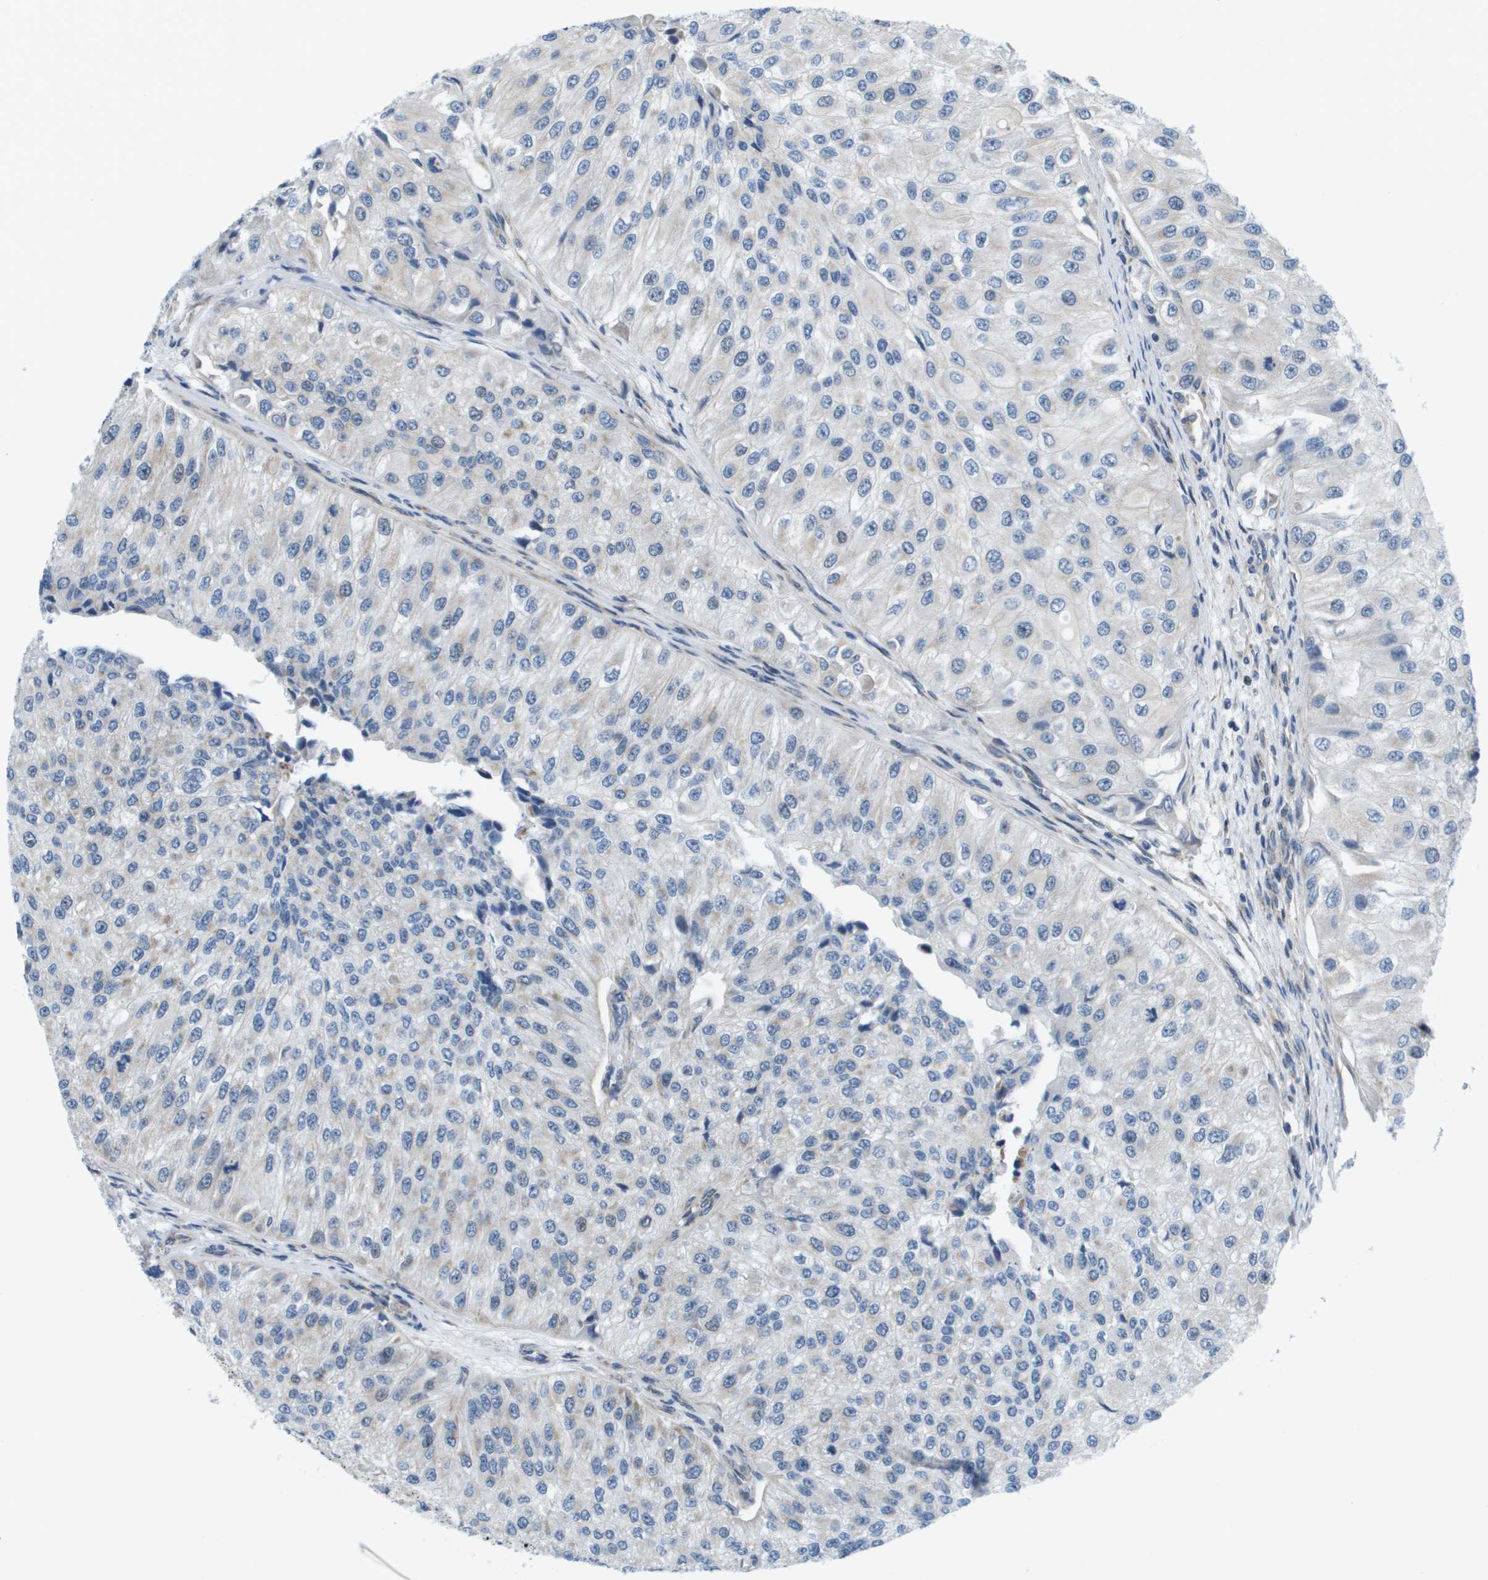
{"staining": {"intensity": "negative", "quantity": "none", "location": "none"}, "tissue": "urothelial cancer", "cell_type": "Tumor cells", "image_type": "cancer", "snomed": [{"axis": "morphology", "description": "Urothelial carcinoma, High grade"}, {"axis": "topography", "description": "Kidney"}, {"axis": "topography", "description": "Urinary bladder"}], "caption": "Immunohistochemistry (IHC) photomicrograph of neoplastic tissue: human urothelial cancer stained with DAB reveals no significant protein expression in tumor cells. (Brightfield microscopy of DAB immunohistochemistry (IHC) at high magnification).", "gene": "KRT23", "patient": {"sex": "male", "age": 77}}